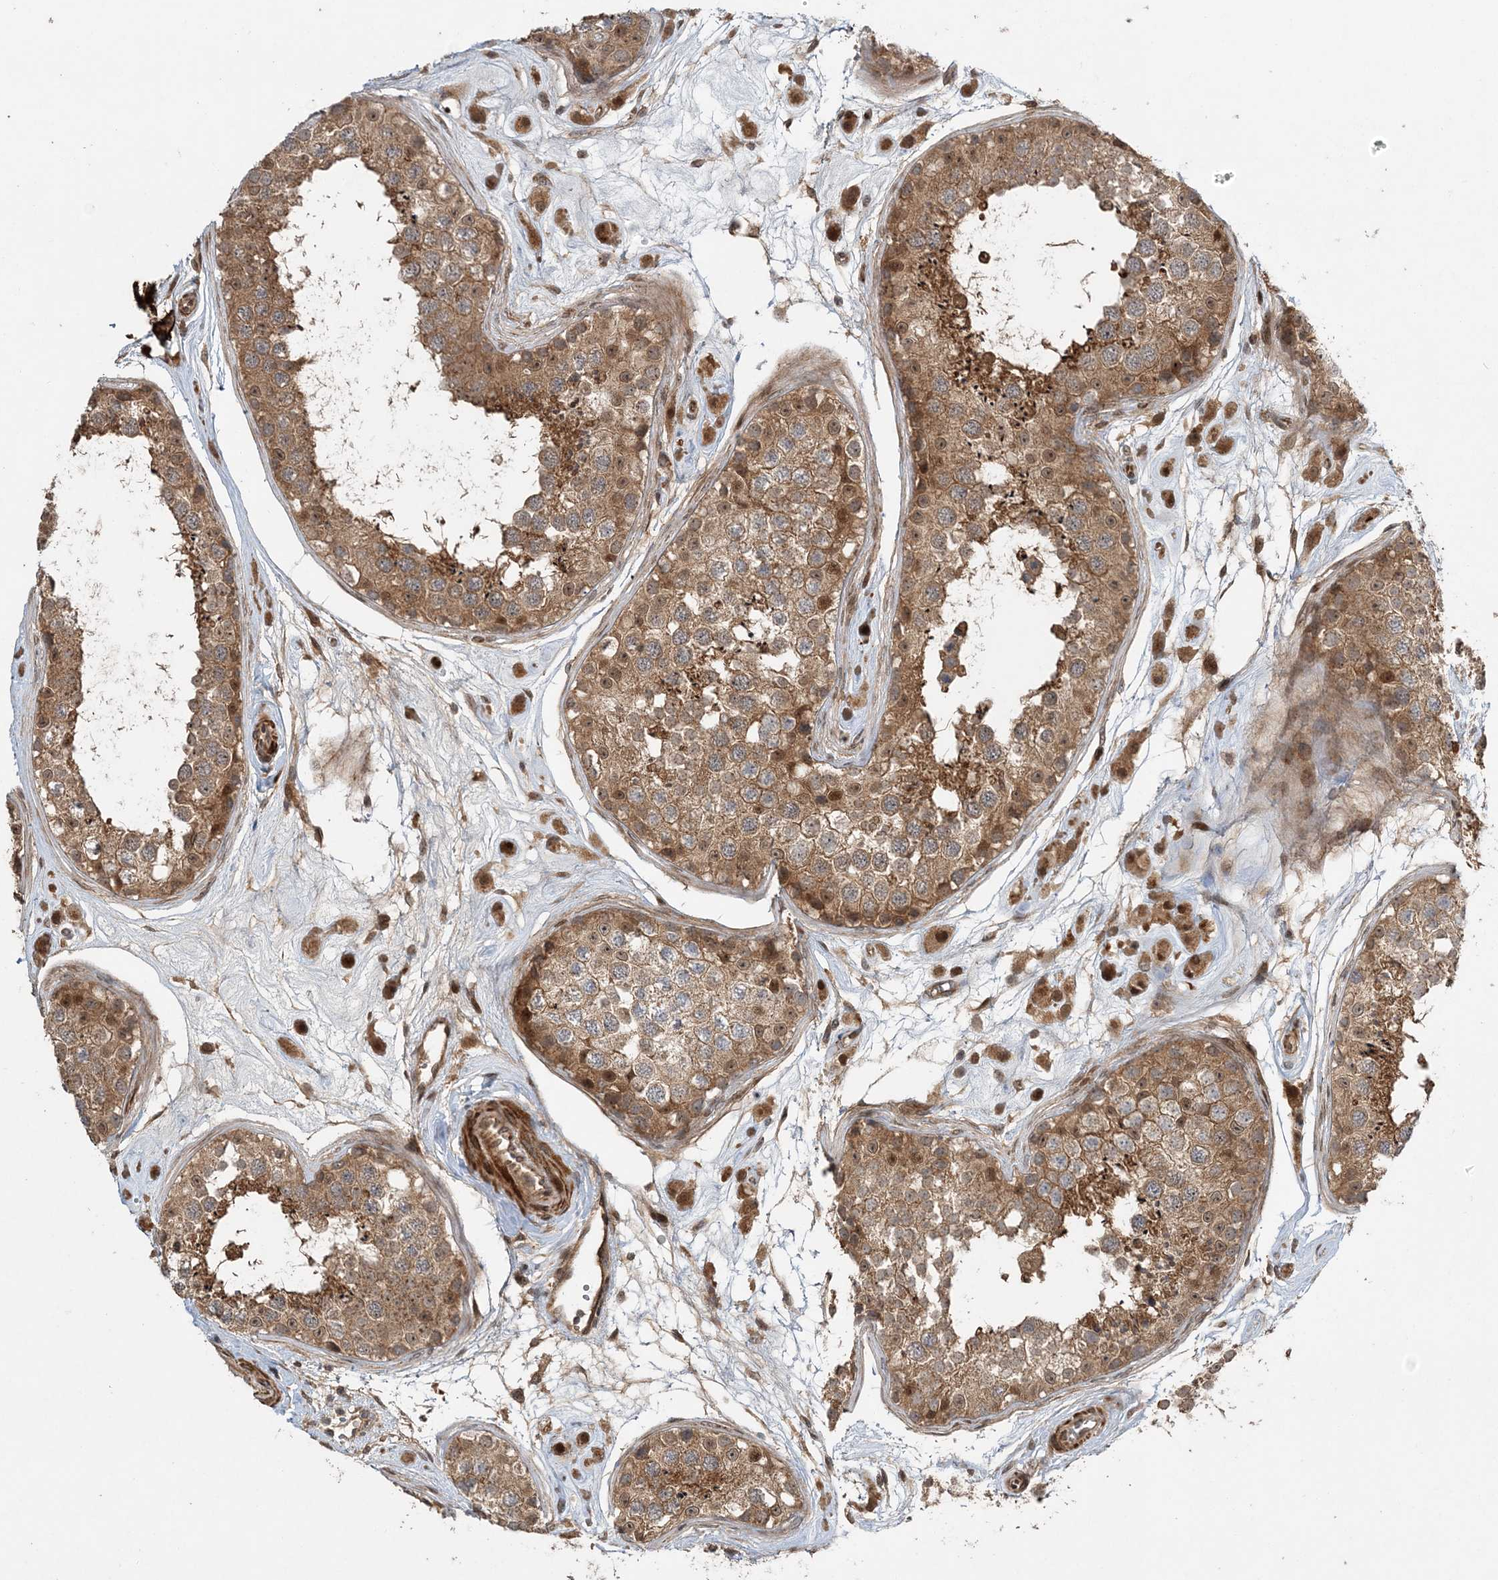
{"staining": {"intensity": "moderate", "quantity": ">75%", "location": "cytoplasmic/membranous,nuclear"}, "tissue": "testis", "cell_type": "Cells in seminiferous ducts", "image_type": "normal", "snomed": [{"axis": "morphology", "description": "Normal tissue, NOS"}, {"axis": "topography", "description": "Testis"}], "caption": "Unremarkable testis exhibits moderate cytoplasmic/membranous,nuclear positivity in approximately >75% of cells in seminiferous ducts, visualized by immunohistochemistry.", "gene": "UBTD2", "patient": {"sex": "male", "age": 25}}